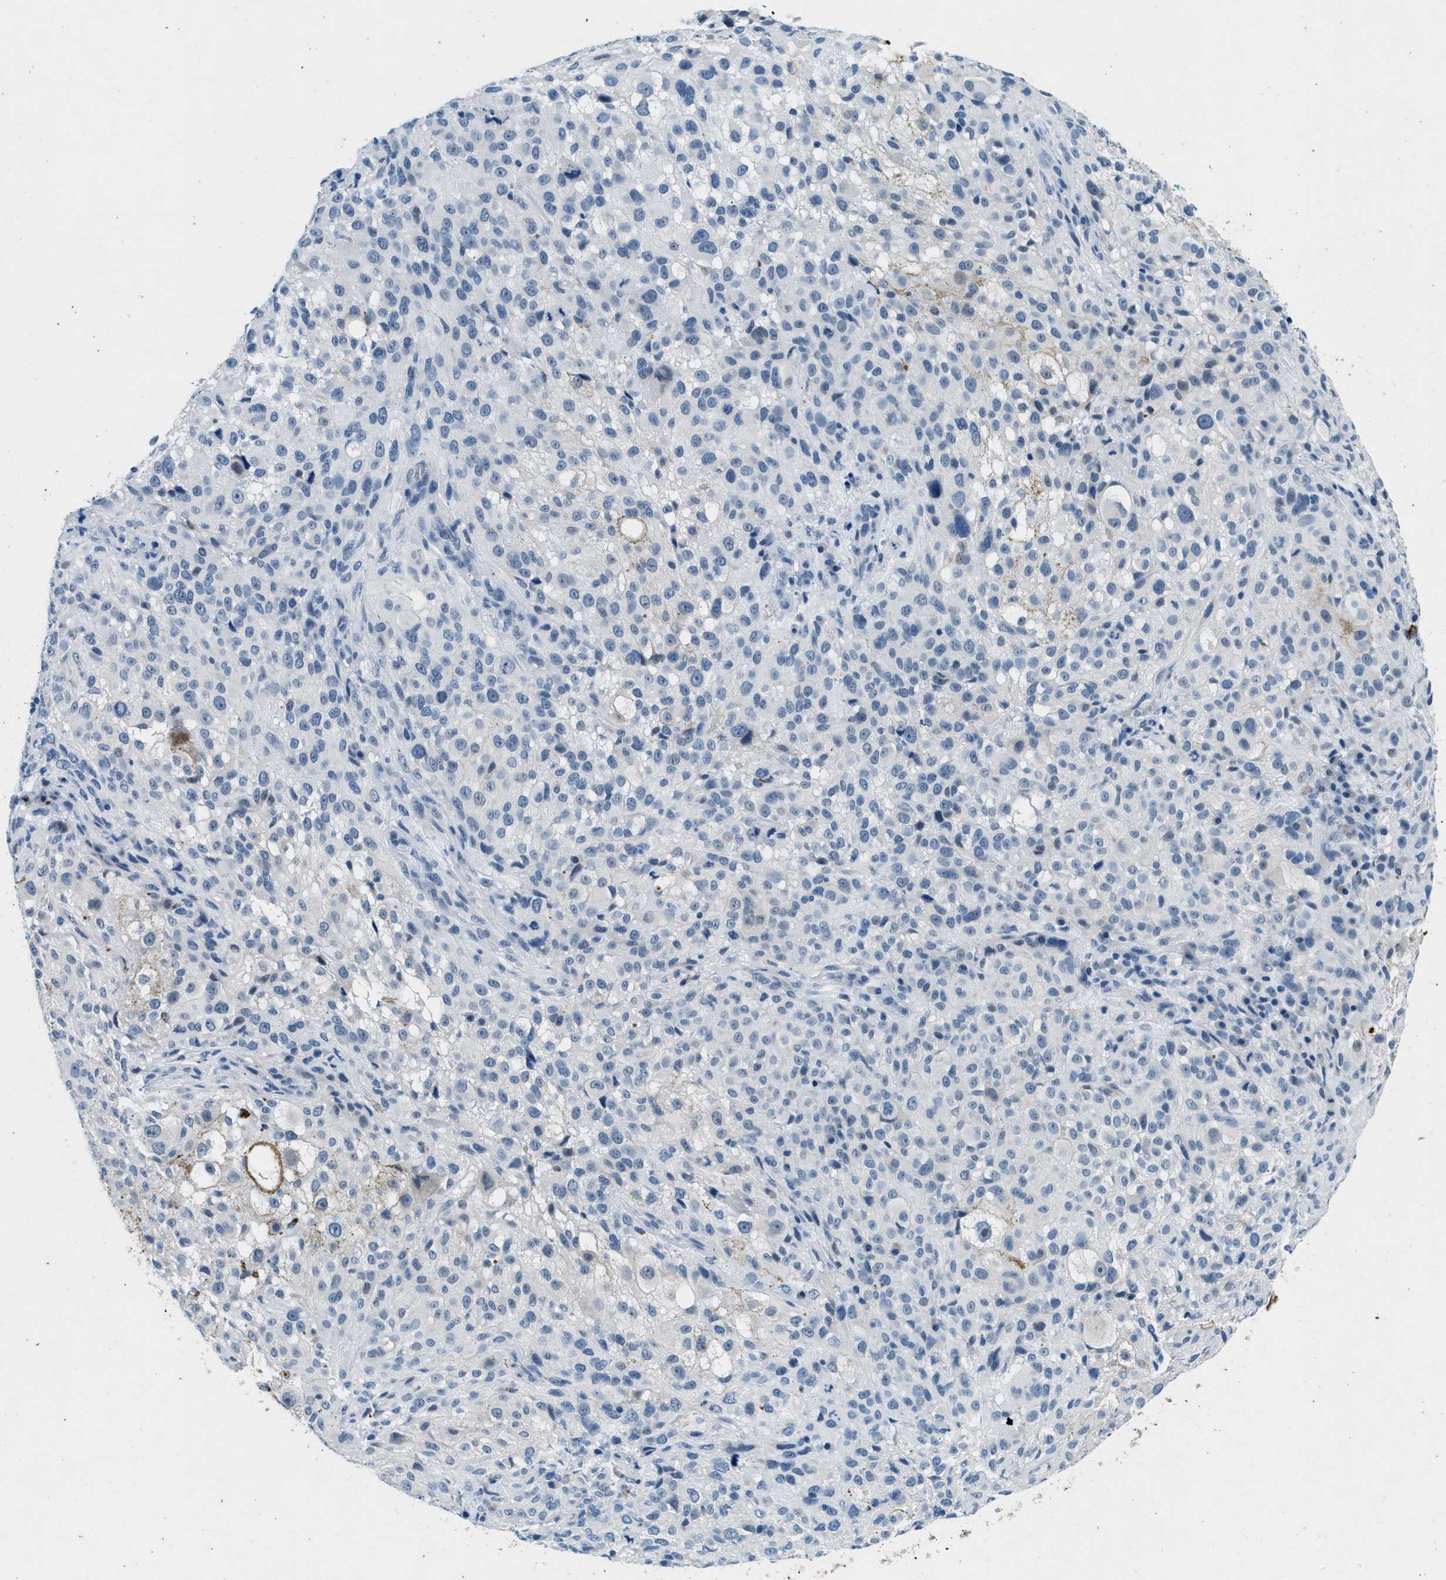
{"staining": {"intensity": "negative", "quantity": "none", "location": "none"}, "tissue": "melanoma", "cell_type": "Tumor cells", "image_type": "cancer", "snomed": [{"axis": "morphology", "description": "Necrosis, NOS"}, {"axis": "morphology", "description": "Malignant melanoma, NOS"}, {"axis": "topography", "description": "Skin"}], "caption": "Immunohistochemistry (IHC) micrograph of melanoma stained for a protein (brown), which displays no positivity in tumor cells.", "gene": "CFAP20", "patient": {"sex": "female", "age": 87}}